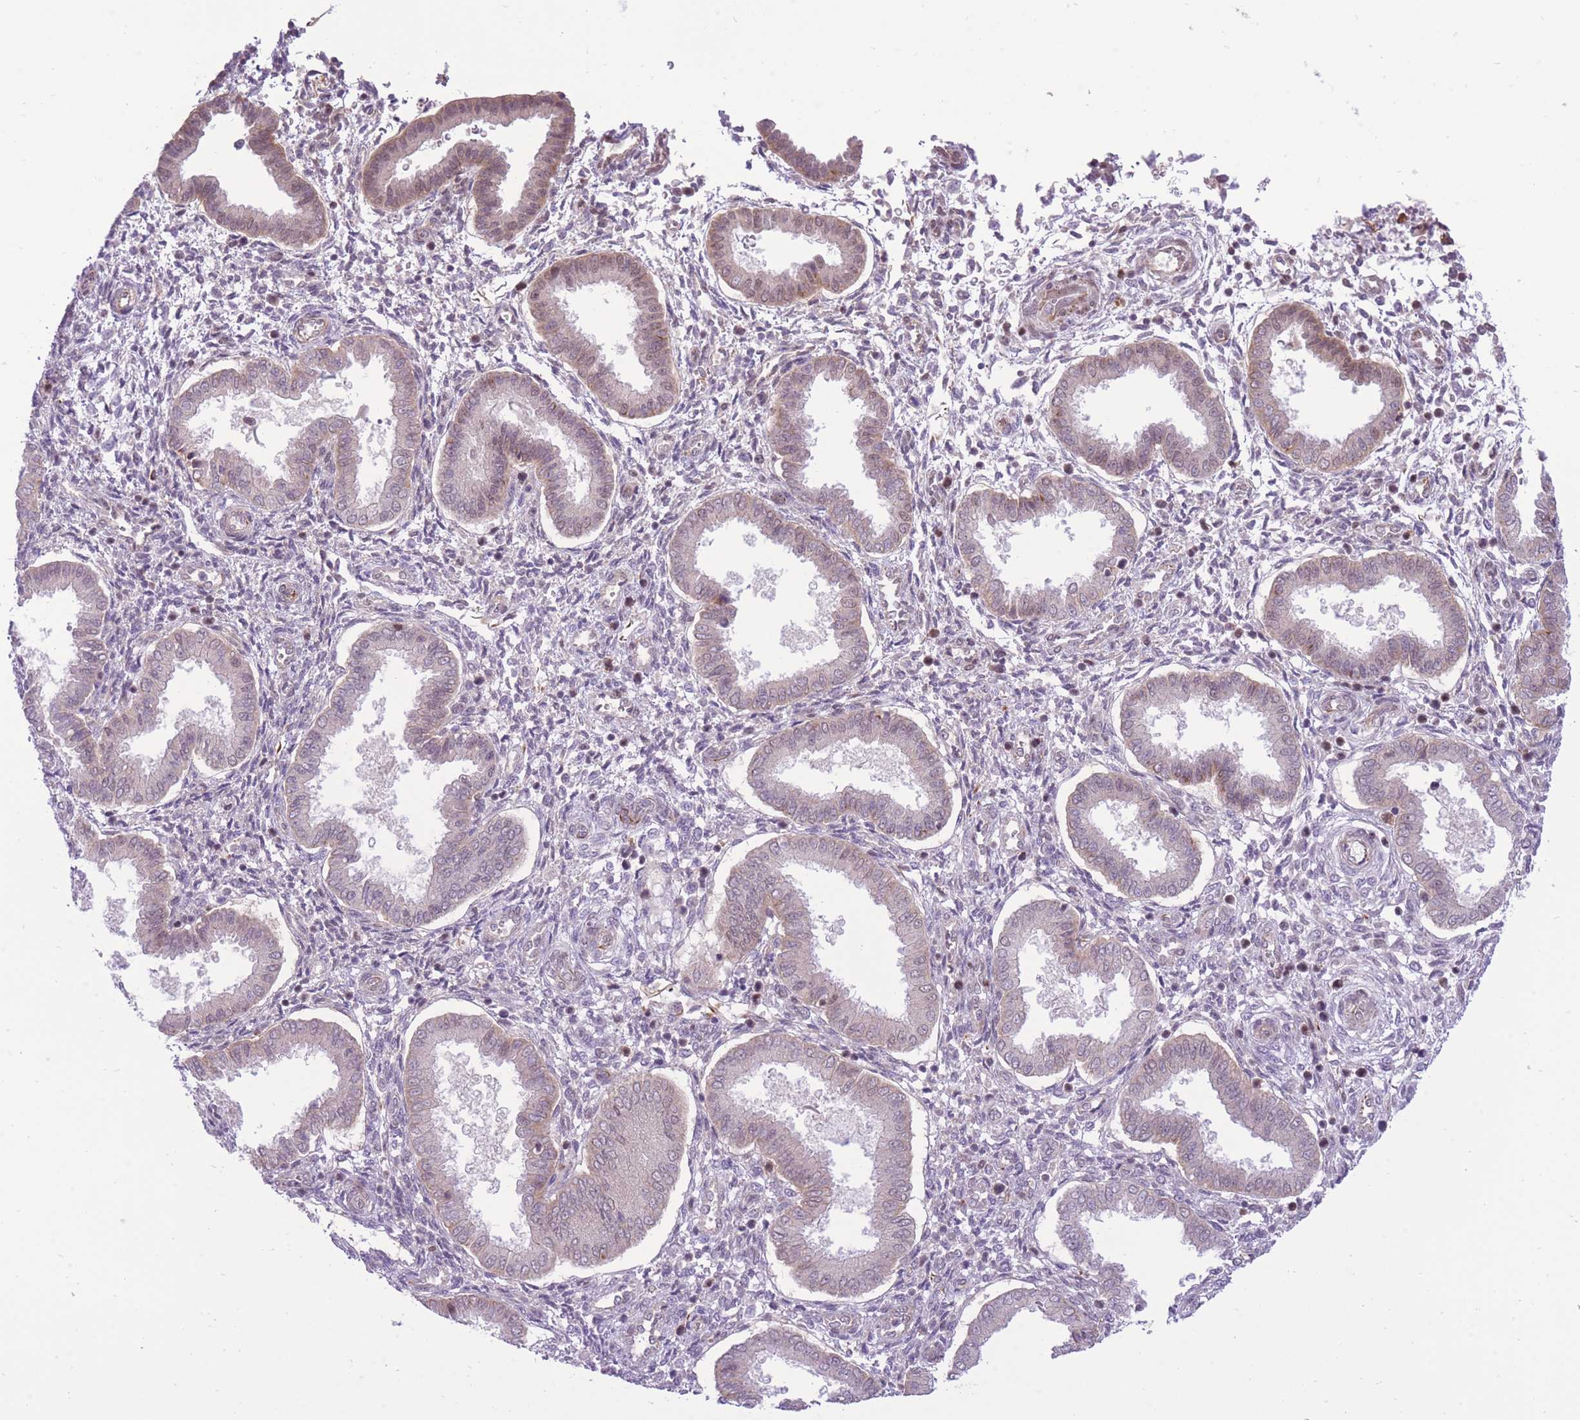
{"staining": {"intensity": "moderate", "quantity": "<25%", "location": "cytoplasmic/membranous"}, "tissue": "endometrium", "cell_type": "Cells in endometrial stroma", "image_type": "normal", "snomed": [{"axis": "morphology", "description": "Normal tissue, NOS"}, {"axis": "topography", "description": "Endometrium"}], "caption": "Moderate cytoplasmic/membranous positivity for a protein is seen in about <25% of cells in endometrial stroma of benign endometrium using immunohistochemistry (IHC).", "gene": "ELL", "patient": {"sex": "female", "age": 24}}